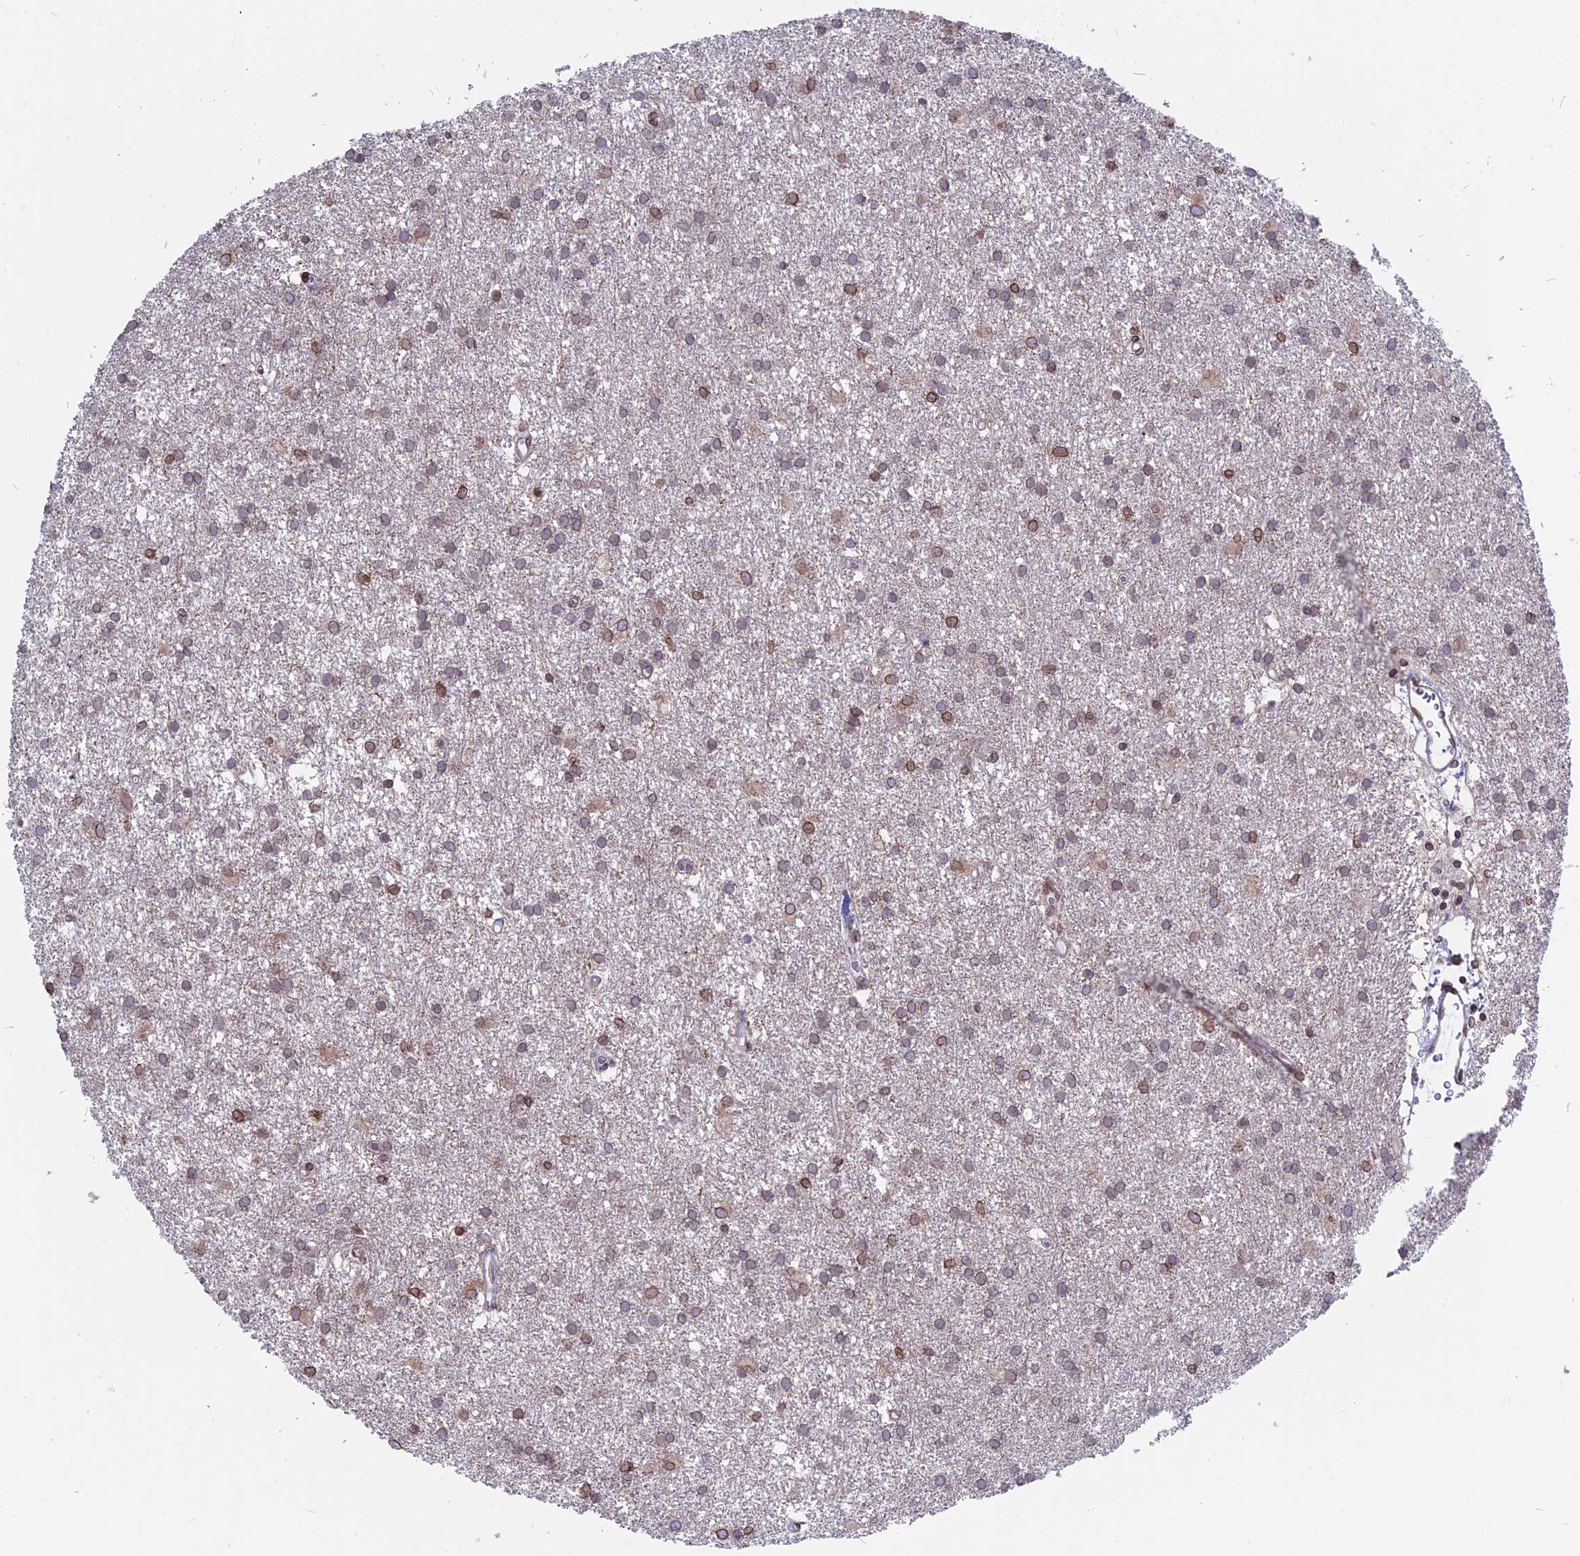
{"staining": {"intensity": "moderate", "quantity": ">75%", "location": "cytoplasmic/membranous,nuclear"}, "tissue": "glioma", "cell_type": "Tumor cells", "image_type": "cancer", "snomed": [{"axis": "morphology", "description": "Glioma, malignant, High grade"}, {"axis": "topography", "description": "Brain"}], "caption": "Glioma was stained to show a protein in brown. There is medium levels of moderate cytoplasmic/membranous and nuclear staining in approximately >75% of tumor cells.", "gene": "PTCHD4", "patient": {"sex": "male", "age": 77}}